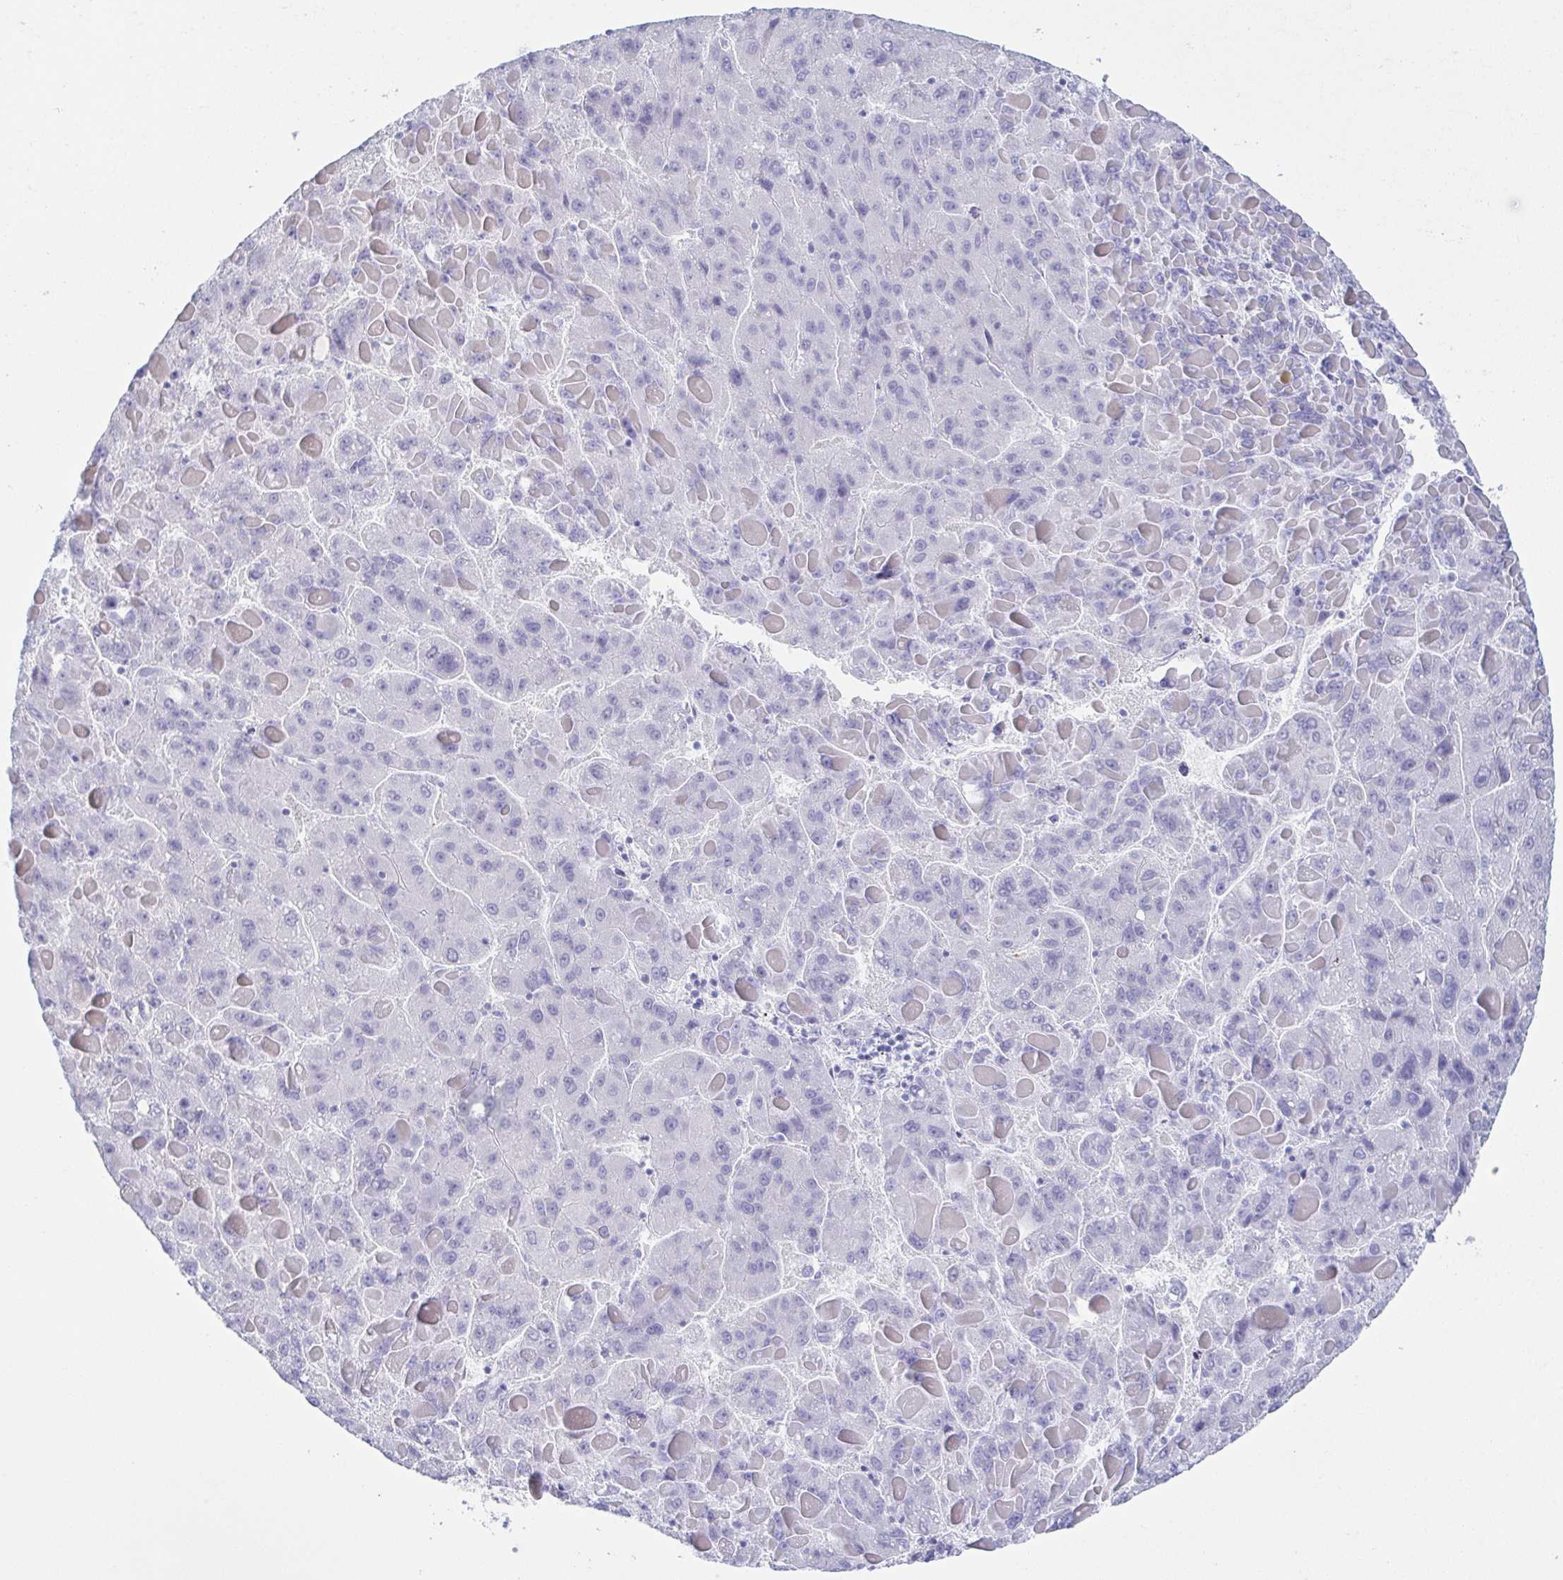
{"staining": {"intensity": "negative", "quantity": "none", "location": "none"}, "tissue": "liver cancer", "cell_type": "Tumor cells", "image_type": "cancer", "snomed": [{"axis": "morphology", "description": "Carcinoma, Hepatocellular, NOS"}, {"axis": "topography", "description": "Liver"}], "caption": "IHC histopathology image of neoplastic tissue: liver cancer stained with DAB (3,3'-diaminobenzidine) exhibits no significant protein positivity in tumor cells.", "gene": "ZG16B", "patient": {"sex": "female", "age": 82}}